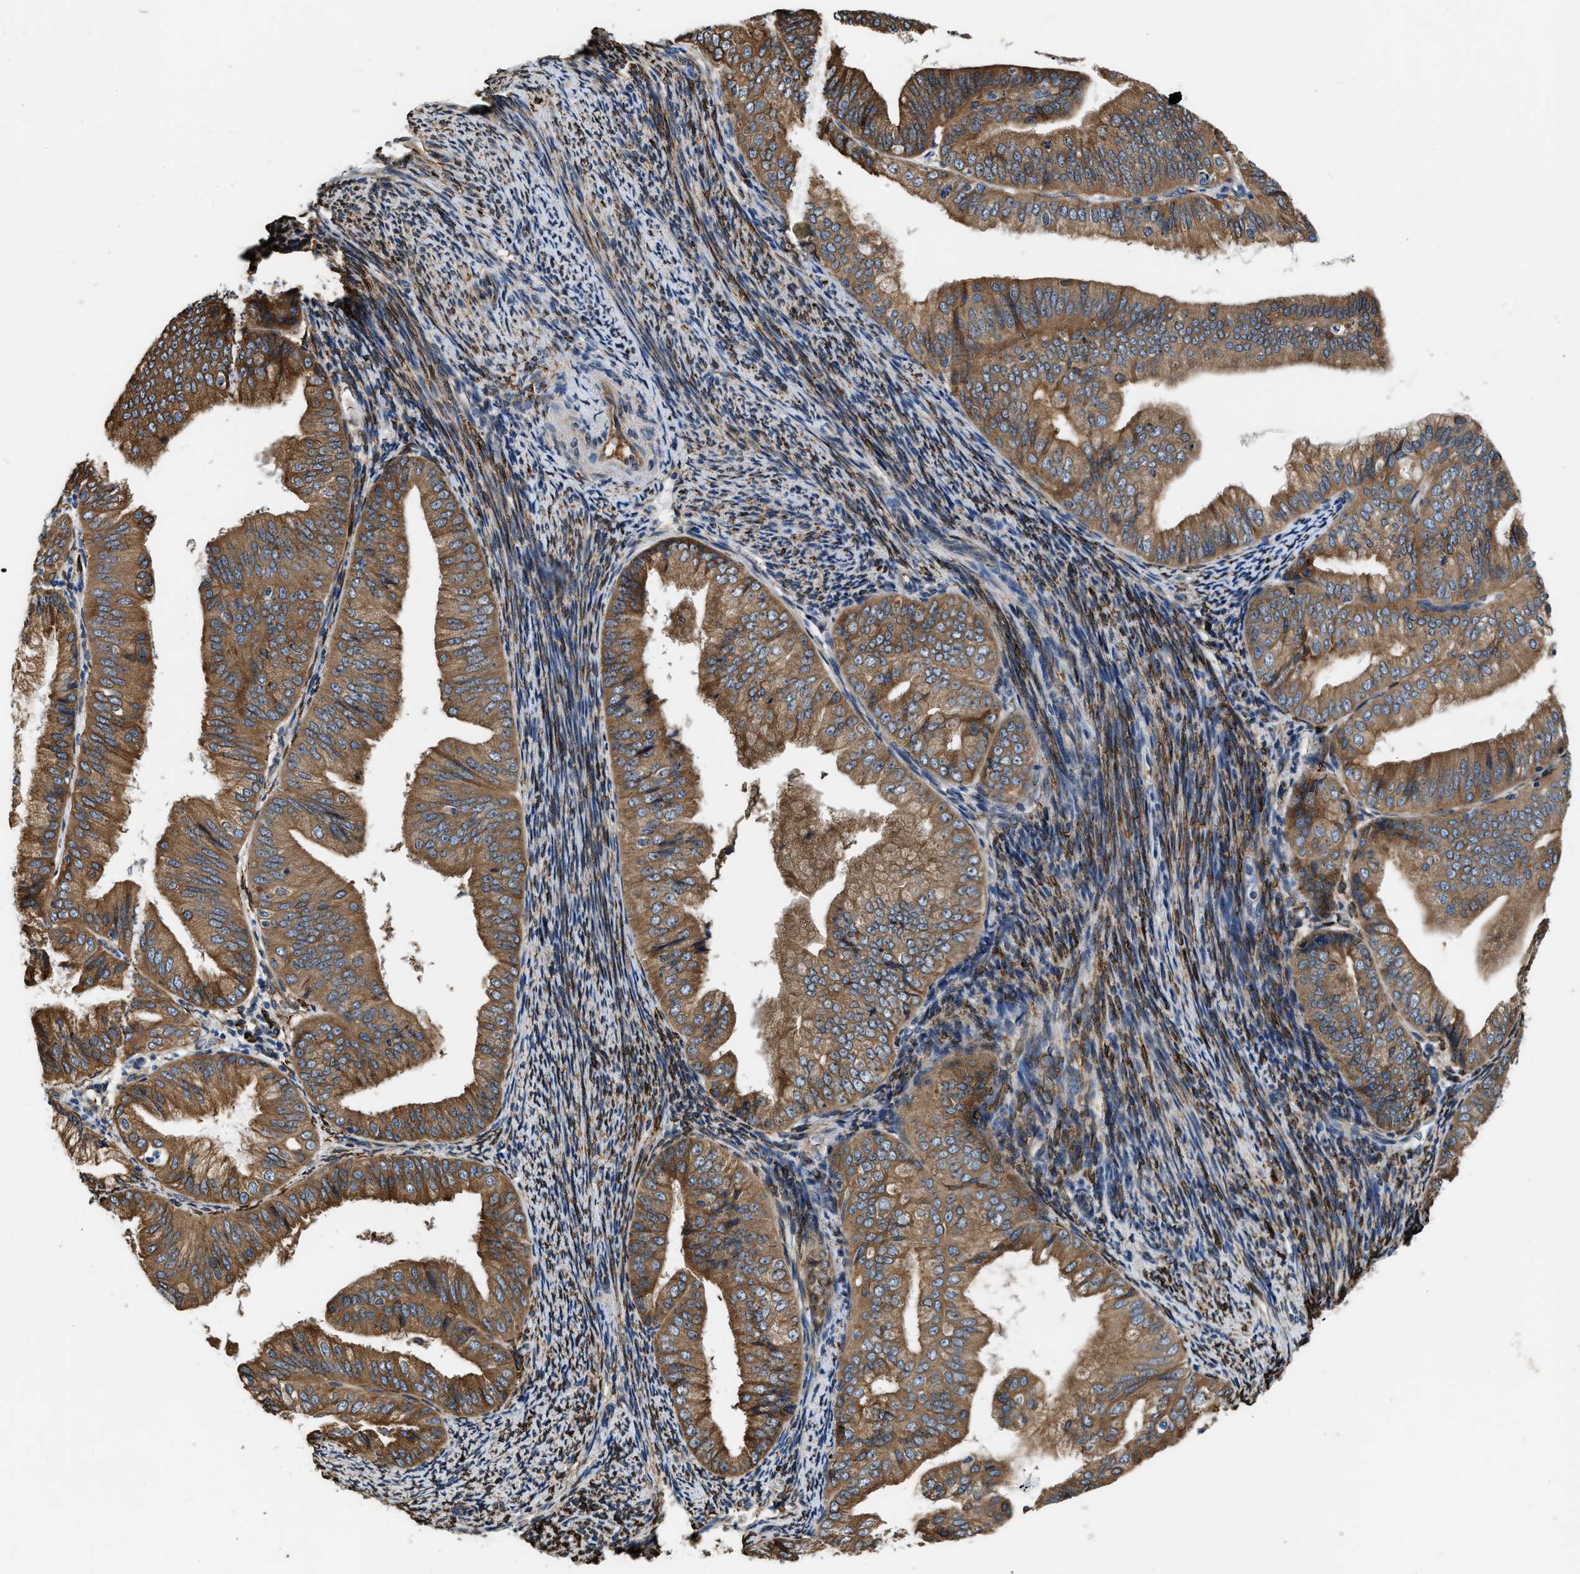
{"staining": {"intensity": "strong", "quantity": ">75%", "location": "cytoplasmic/membranous"}, "tissue": "endometrial cancer", "cell_type": "Tumor cells", "image_type": "cancer", "snomed": [{"axis": "morphology", "description": "Adenocarcinoma, NOS"}, {"axis": "topography", "description": "Endometrium"}], "caption": "Endometrial cancer (adenocarcinoma) was stained to show a protein in brown. There is high levels of strong cytoplasmic/membranous positivity in about >75% of tumor cells.", "gene": "ARL6IP5", "patient": {"sex": "female", "age": 63}}